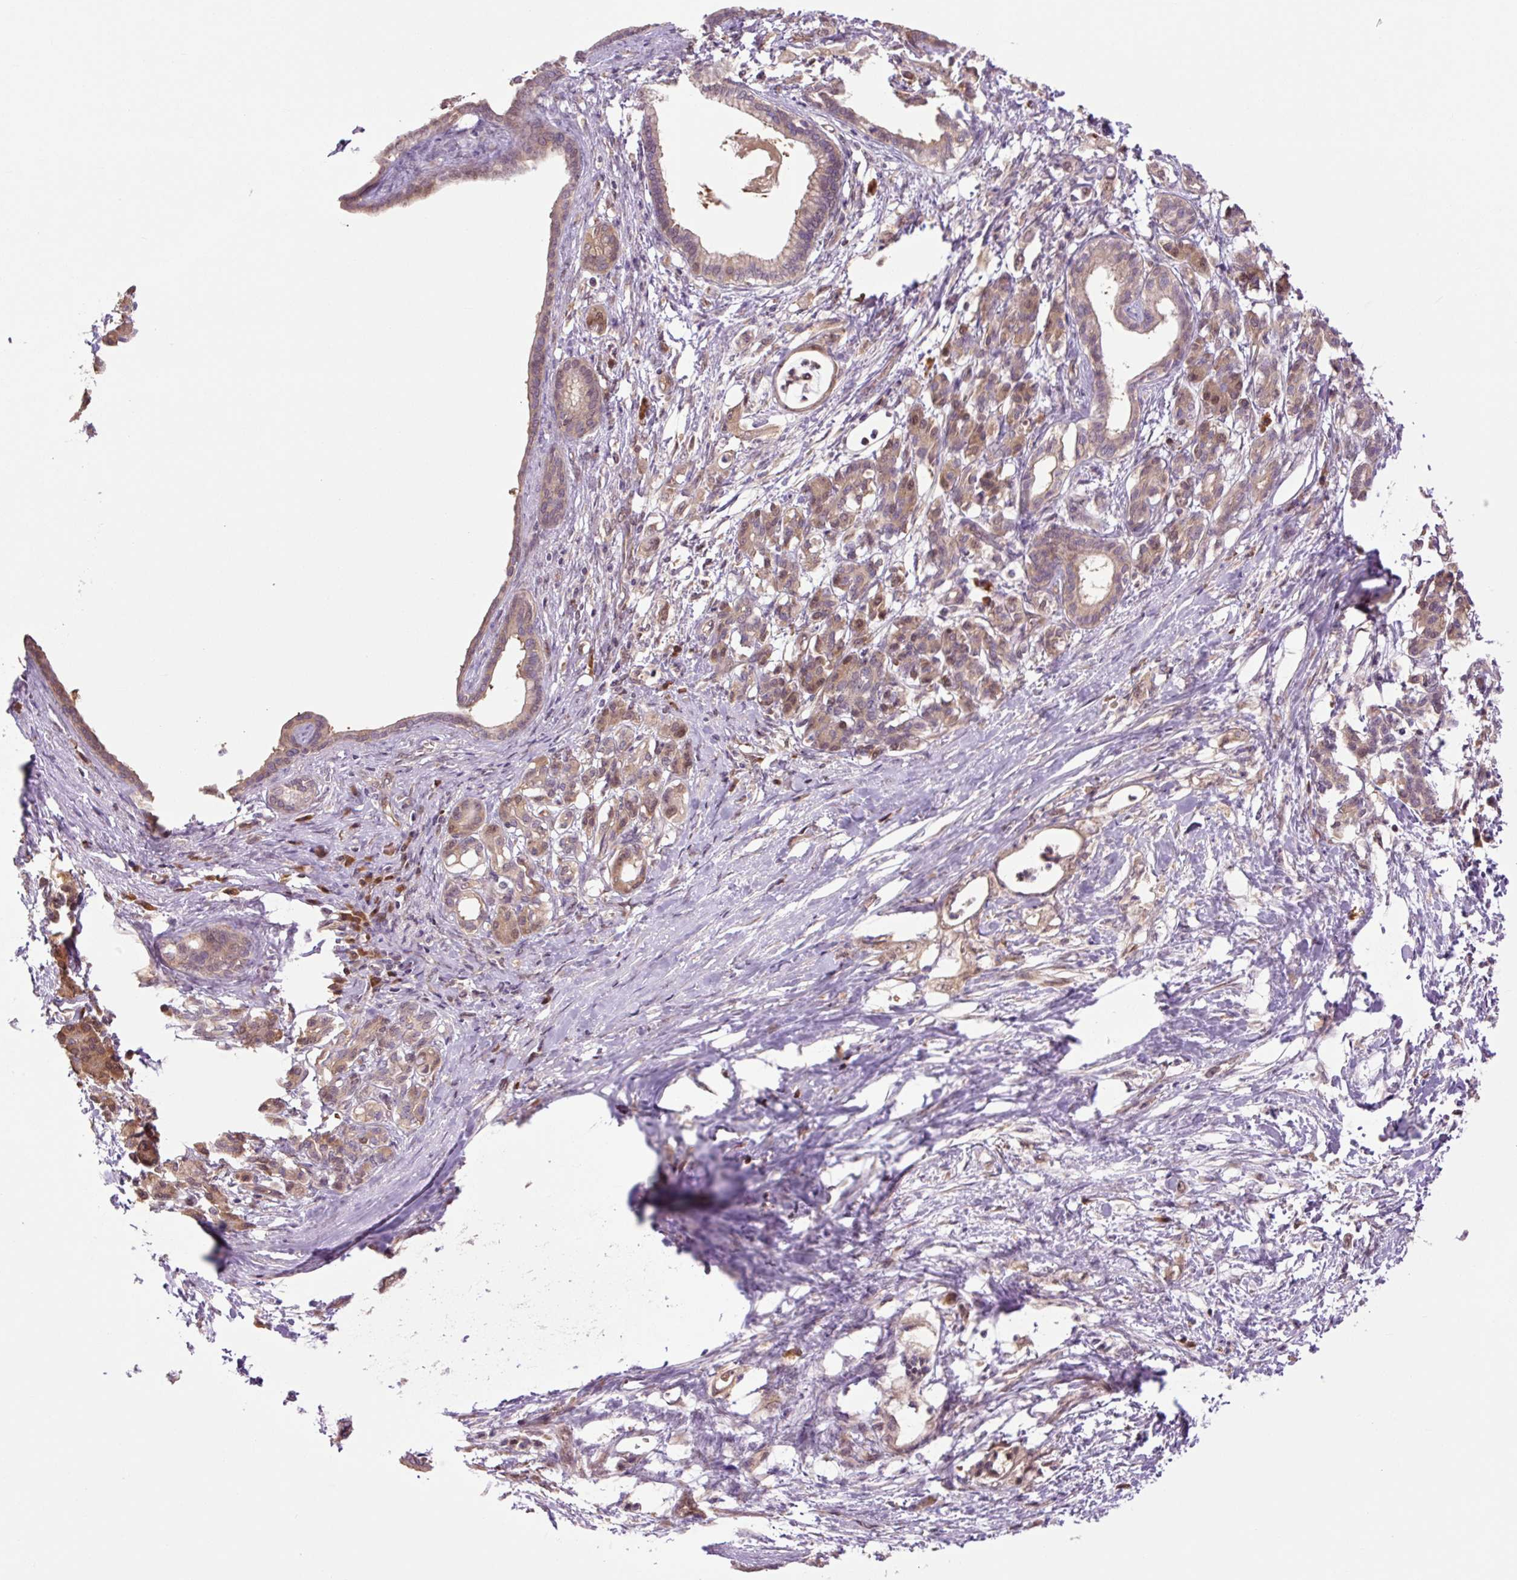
{"staining": {"intensity": "moderate", "quantity": ">75%", "location": "cytoplasmic/membranous"}, "tissue": "pancreatic cancer", "cell_type": "Tumor cells", "image_type": "cancer", "snomed": [{"axis": "morphology", "description": "Adenocarcinoma, NOS"}, {"axis": "topography", "description": "Pancreas"}], "caption": "Immunohistochemical staining of human pancreatic cancer demonstrates medium levels of moderate cytoplasmic/membranous expression in about >75% of tumor cells.", "gene": "TPT1", "patient": {"sex": "female", "age": 55}}